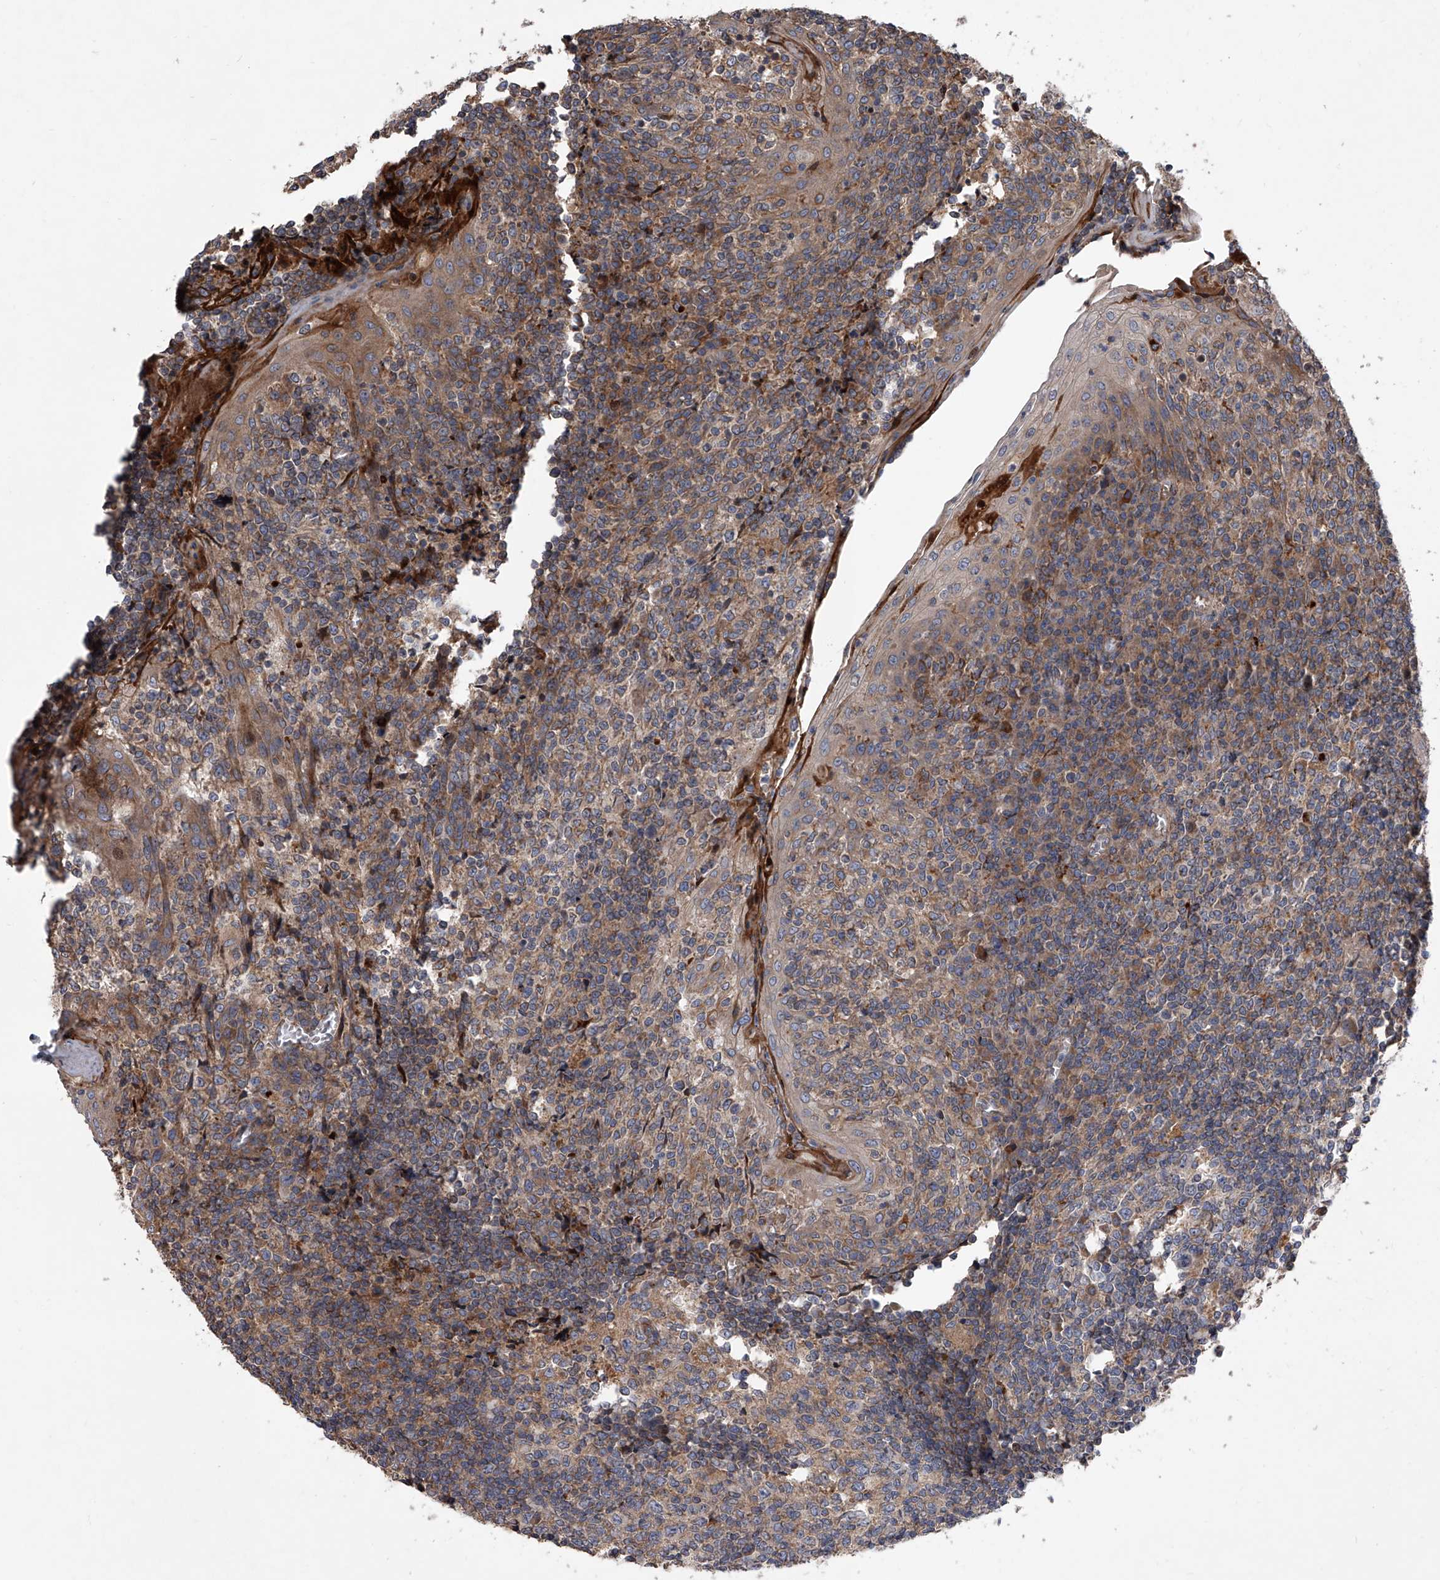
{"staining": {"intensity": "moderate", "quantity": "25%-75%", "location": "cytoplasmic/membranous"}, "tissue": "tonsil", "cell_type": "Germinal center cells", "image_type": "normal", "snomed": [{"axis": "morphology", "description": "Normal tissue, NOS"}, {"axis": "topography", "description": "Tonsil"}], "caption": "DAB (3,3'-diaminobenzidine) immunohistochemical staining of normal tonsil reveals moderate cytoplasmic/membranous protein expression in approximately 25%-75% of germinal center cells. Nuclei are stained in blue.", "gene": "USP47", "patient": {"sex": "female", "age": 19}}